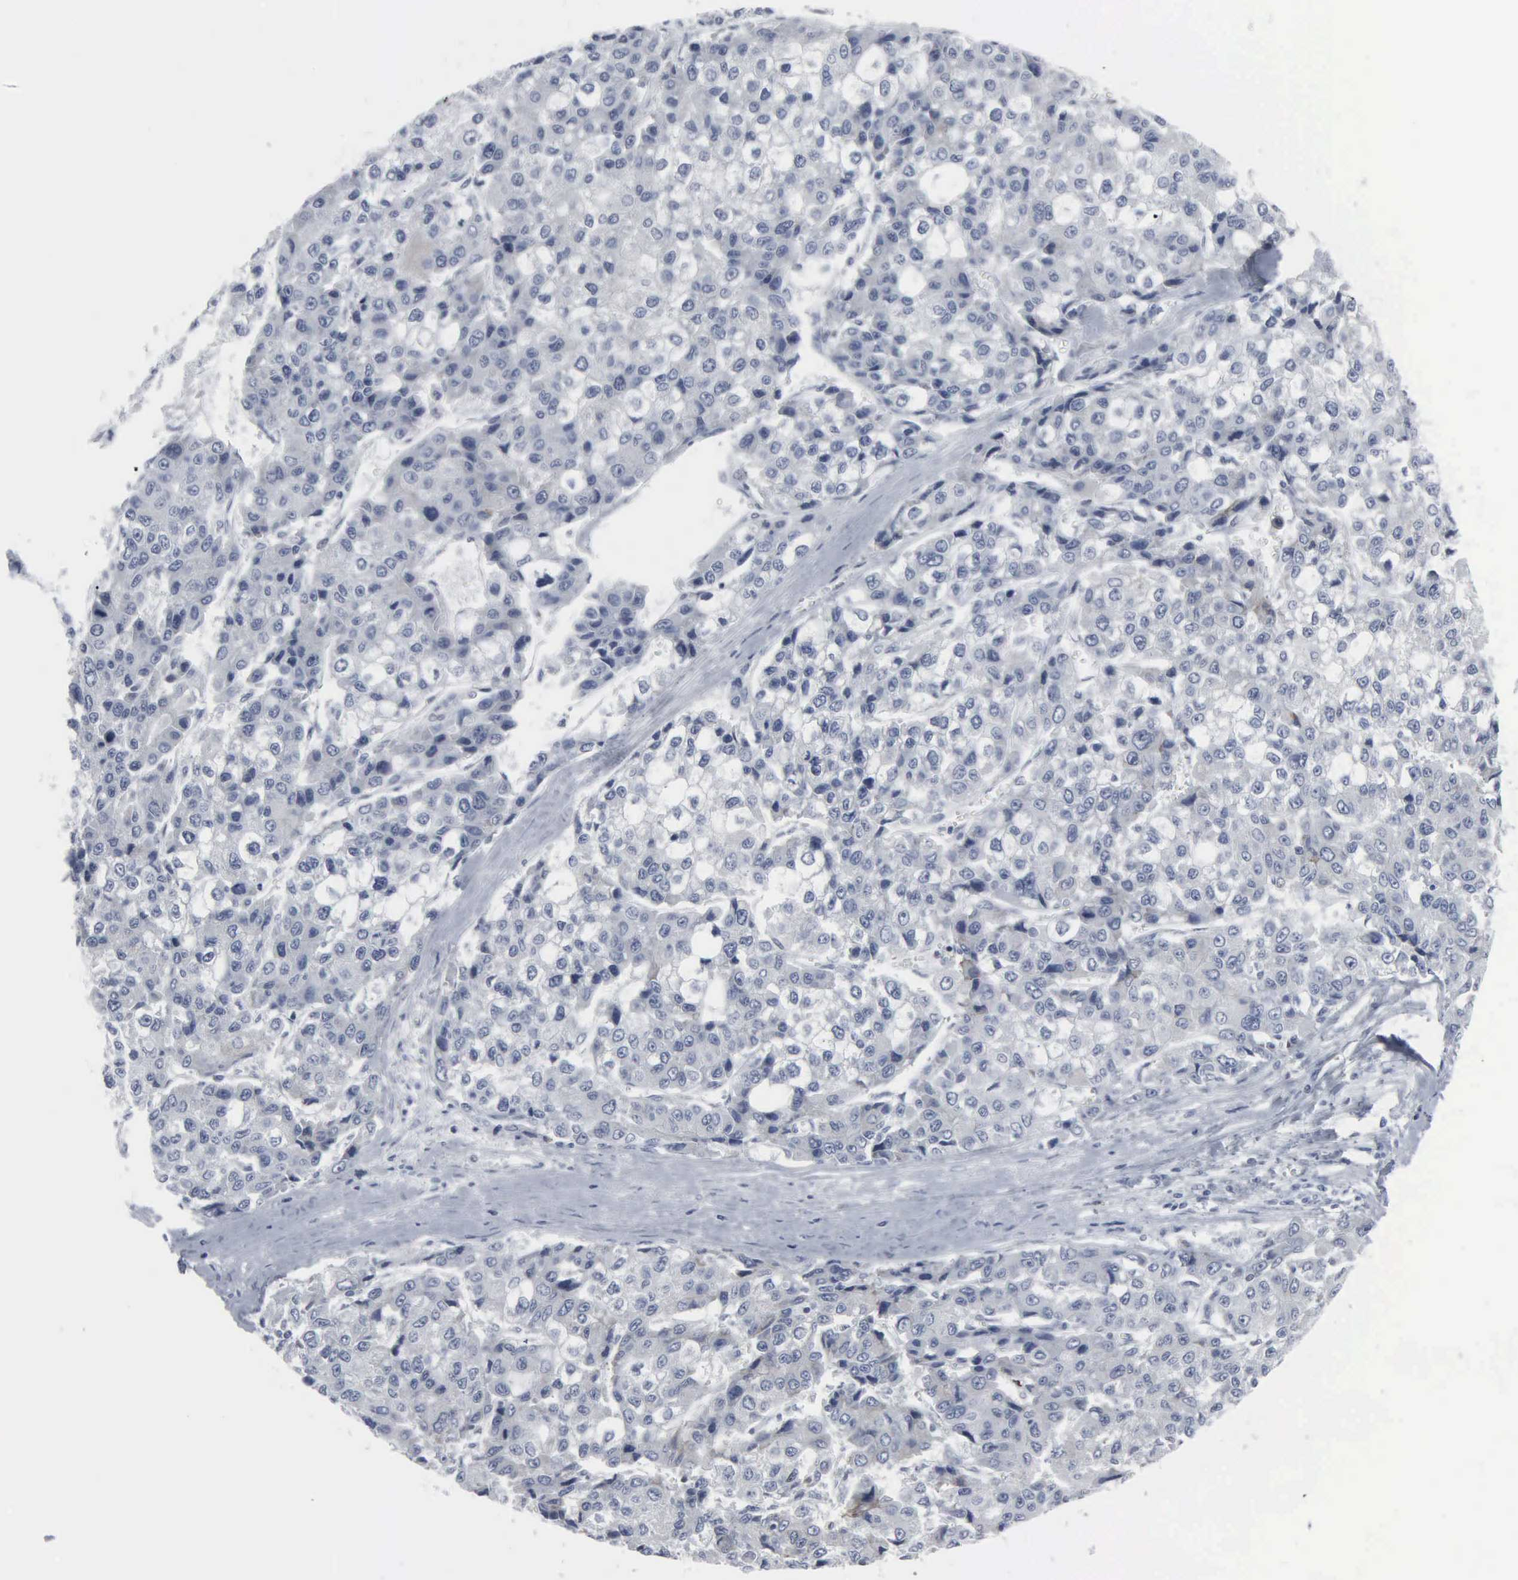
{"staining": {"intensity": "negative", "quantity": "none", "location": "none"}, "tissue": "liver cancer", "cell_type": "Tumor cells", "image_type": "cancer", "snomed": [{"axis": "morphology", "description": "Carcinoma, Hepatocellular, NOS"}, {"axis": "topography", "description": "Liver"}], "caption": "Tumor cells show no significant staining in liver cancer (hepatocellular carcinoma). (DAB IHC, high magnification).", "gene": "CCND3", "patient": {"sex": "female", "age": 66}}